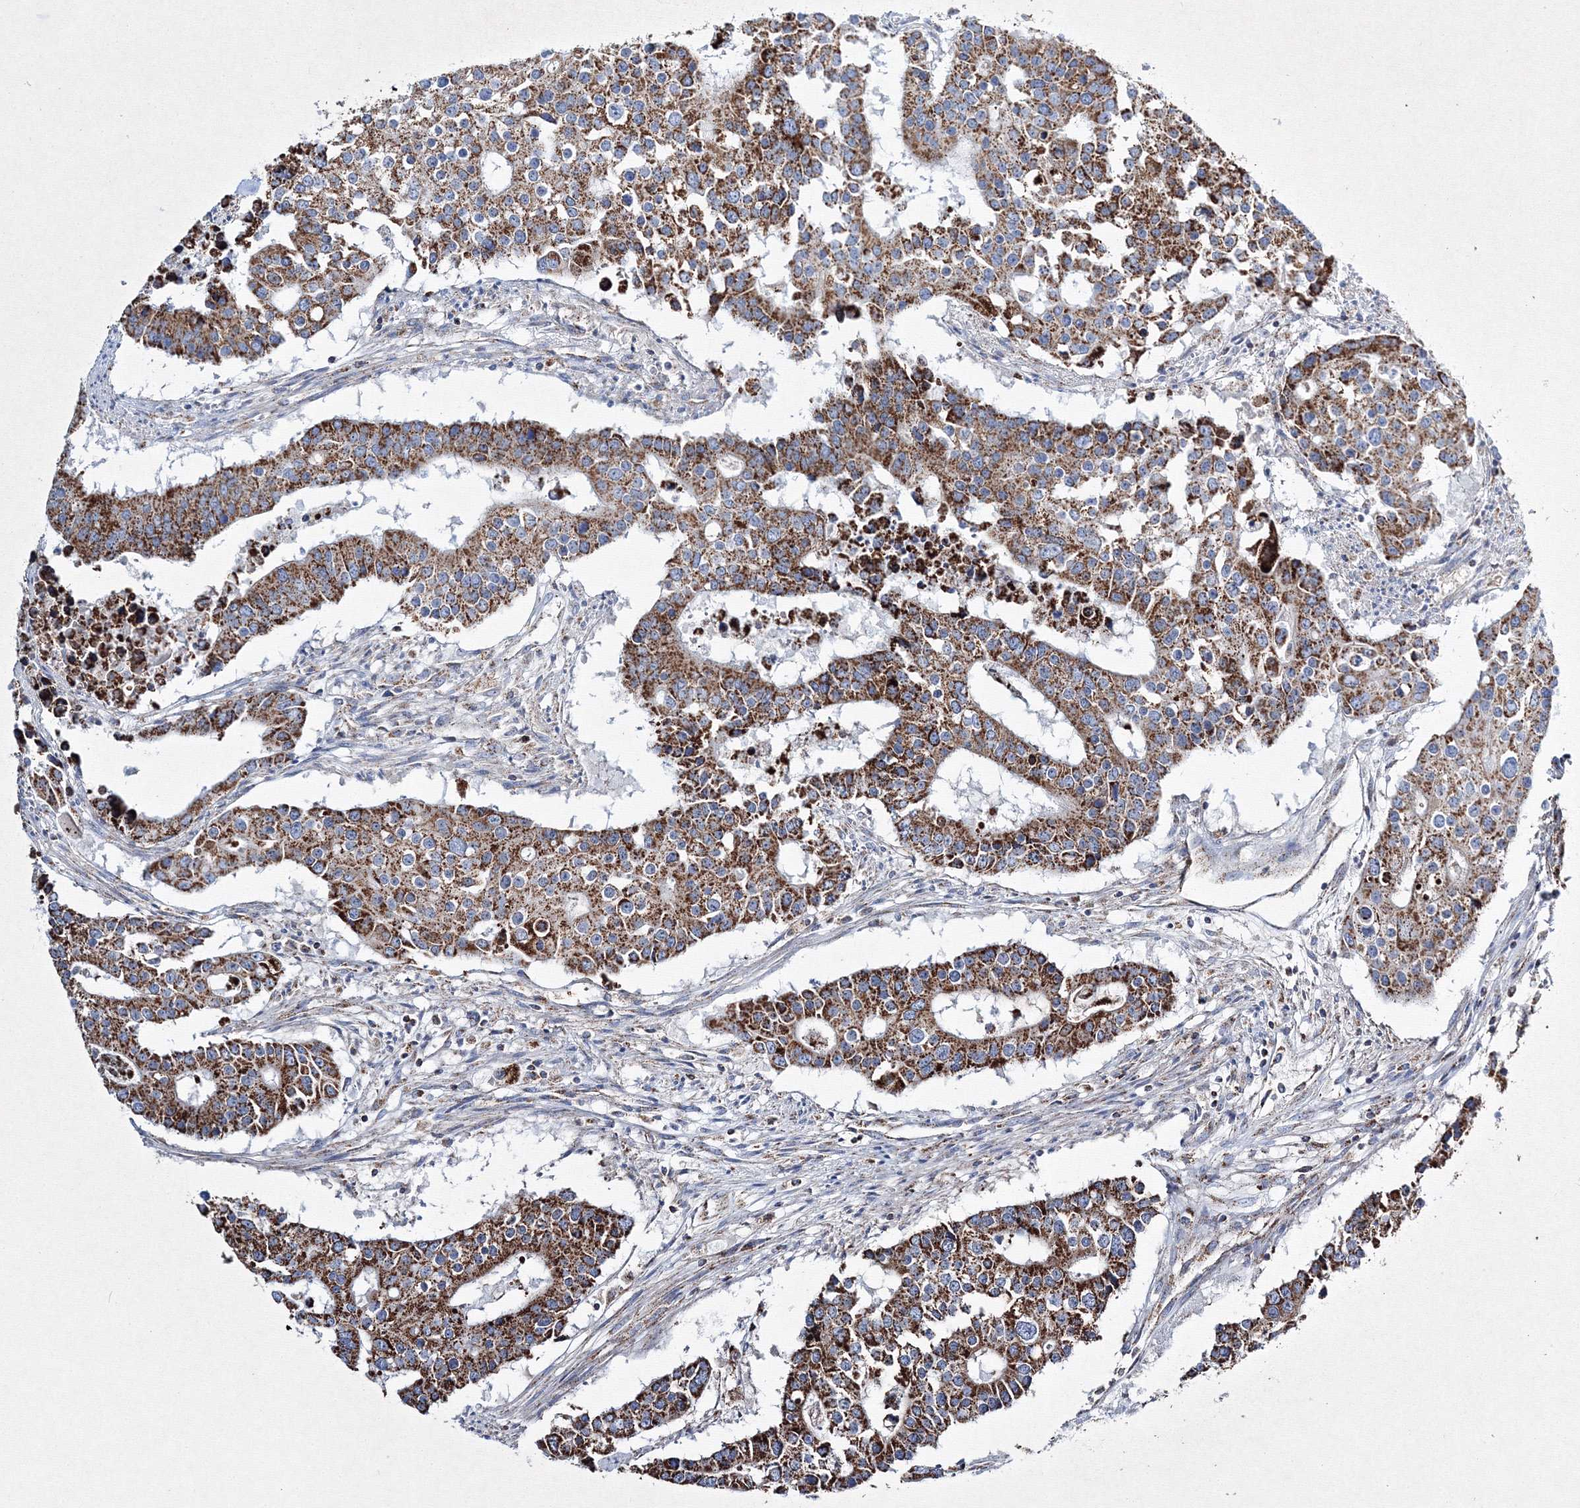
{"staining": {"intensity": "strong", "quantity": ">75%", "location": "cytoplasmic/membranous"}, "tissue": "colorectal cancer", "cell_type": "Tumor cells", "image_type": "cancer", "snomed": [{"axis": "morphology", "description": "Adenocarcinoma, NOS"}, {"axis": "topography", "description": "Colon"}], "caption": "Colorectal cancer (adenocarcinoma) was stained to show a protein in brown. There is high levels of strong cytoplasmic/membranous positivity in about >75% of tumor cells.", "gene": "IGSF9", "patient": {"sex": "male", "age": 77}}